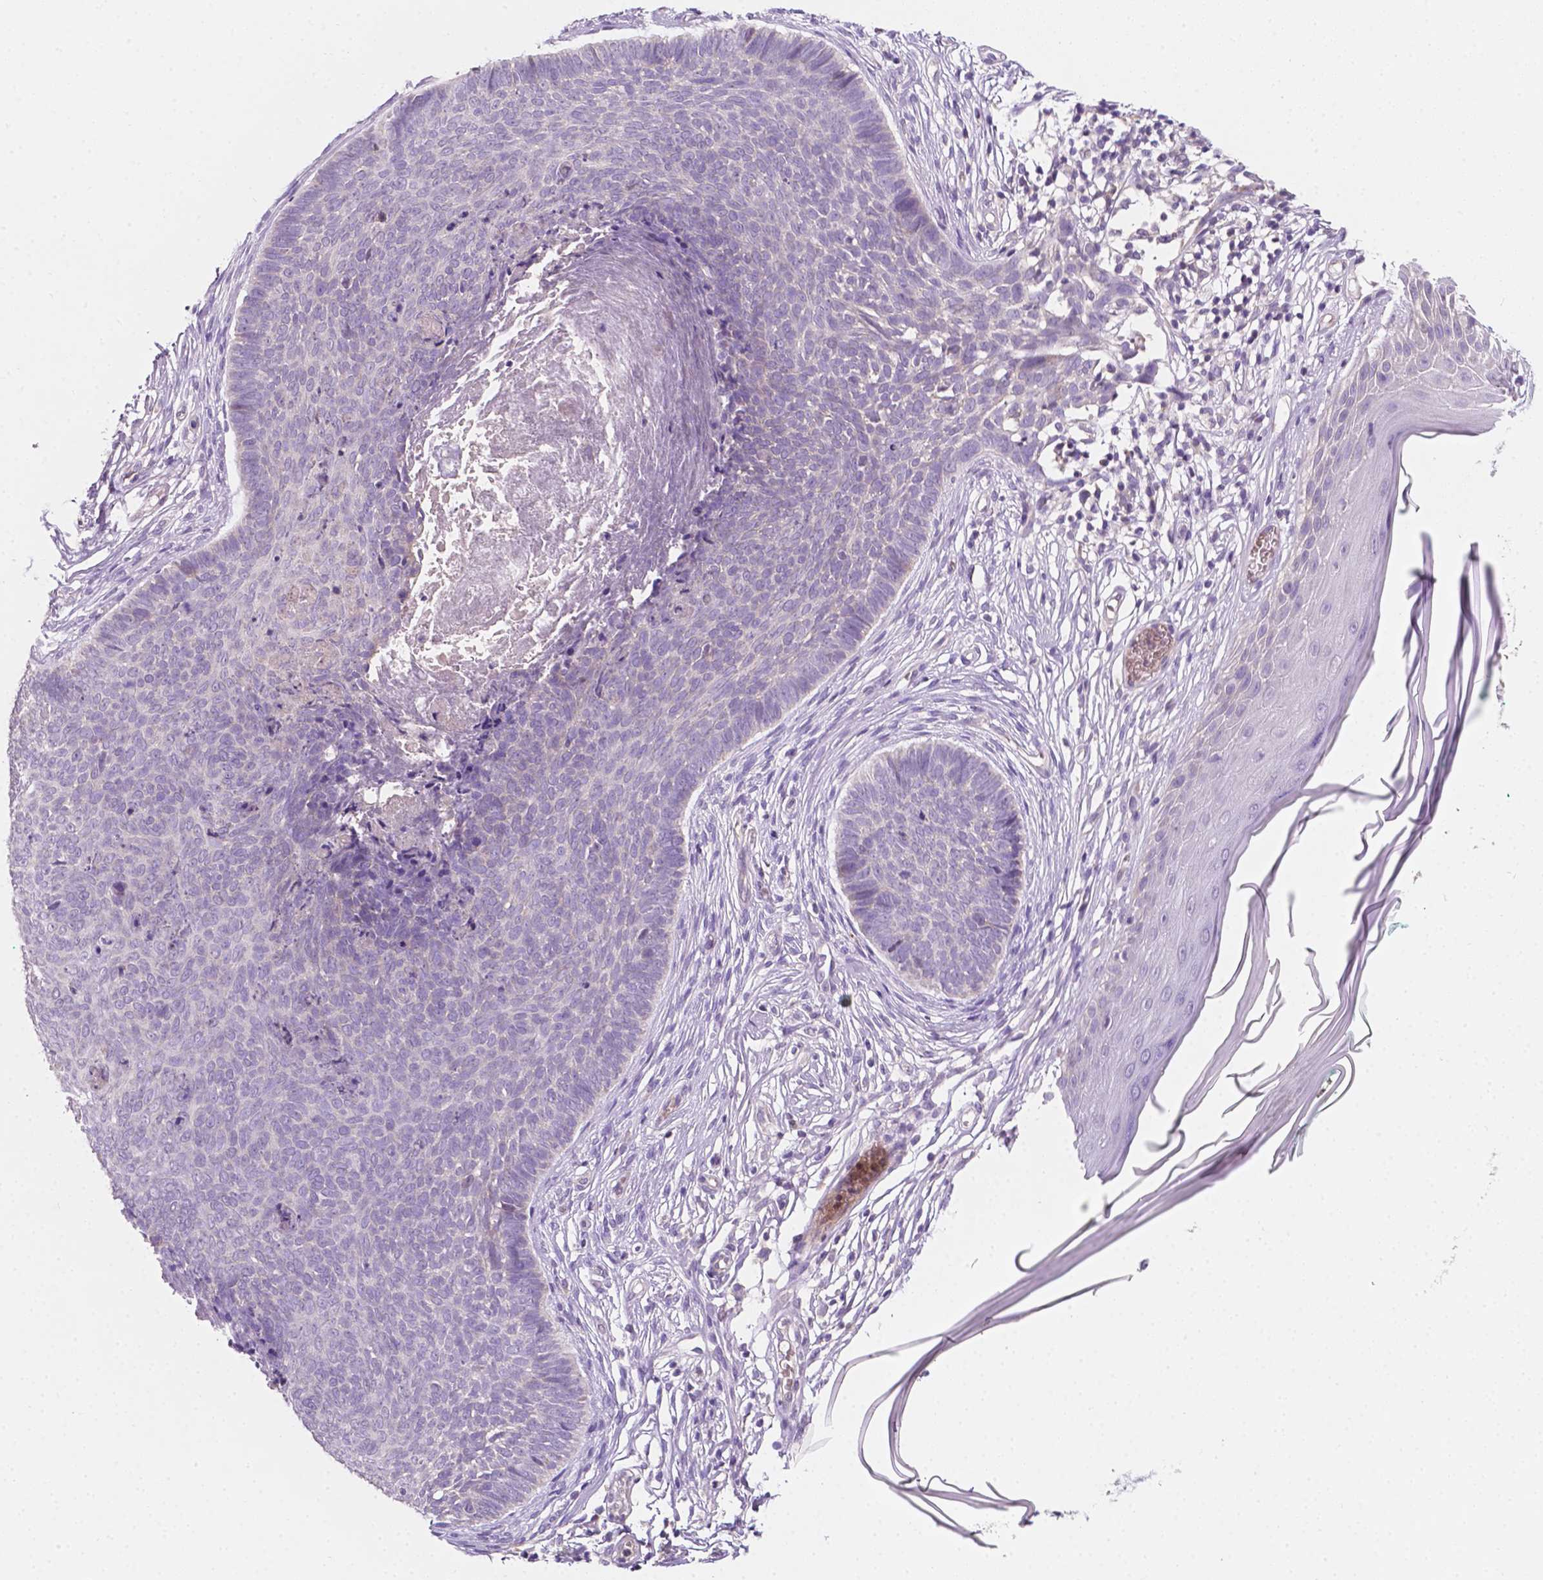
{"staining": {"intensity": "negative", "quantity": "none", "location": "none"}, "tissue": "skin cancer", "cell_type": "Tumor cells", "image_type": "cancer", "snomed": [{"axis": "morphology", "description": "Basal cell carcinoma"}, {"axis": "topography", "description": "Skin"}], "caption": "Tumor cells are negative for protein expression in human skin cancer (basal cell carcinoma). The staining is performed using DAB (3,3'-diaminobenzidine) brown chromogen with nuclei counter-stained in using hematoxylin.", "gene": "EGFR", "patient": {"sex": "male", "age": 85}}